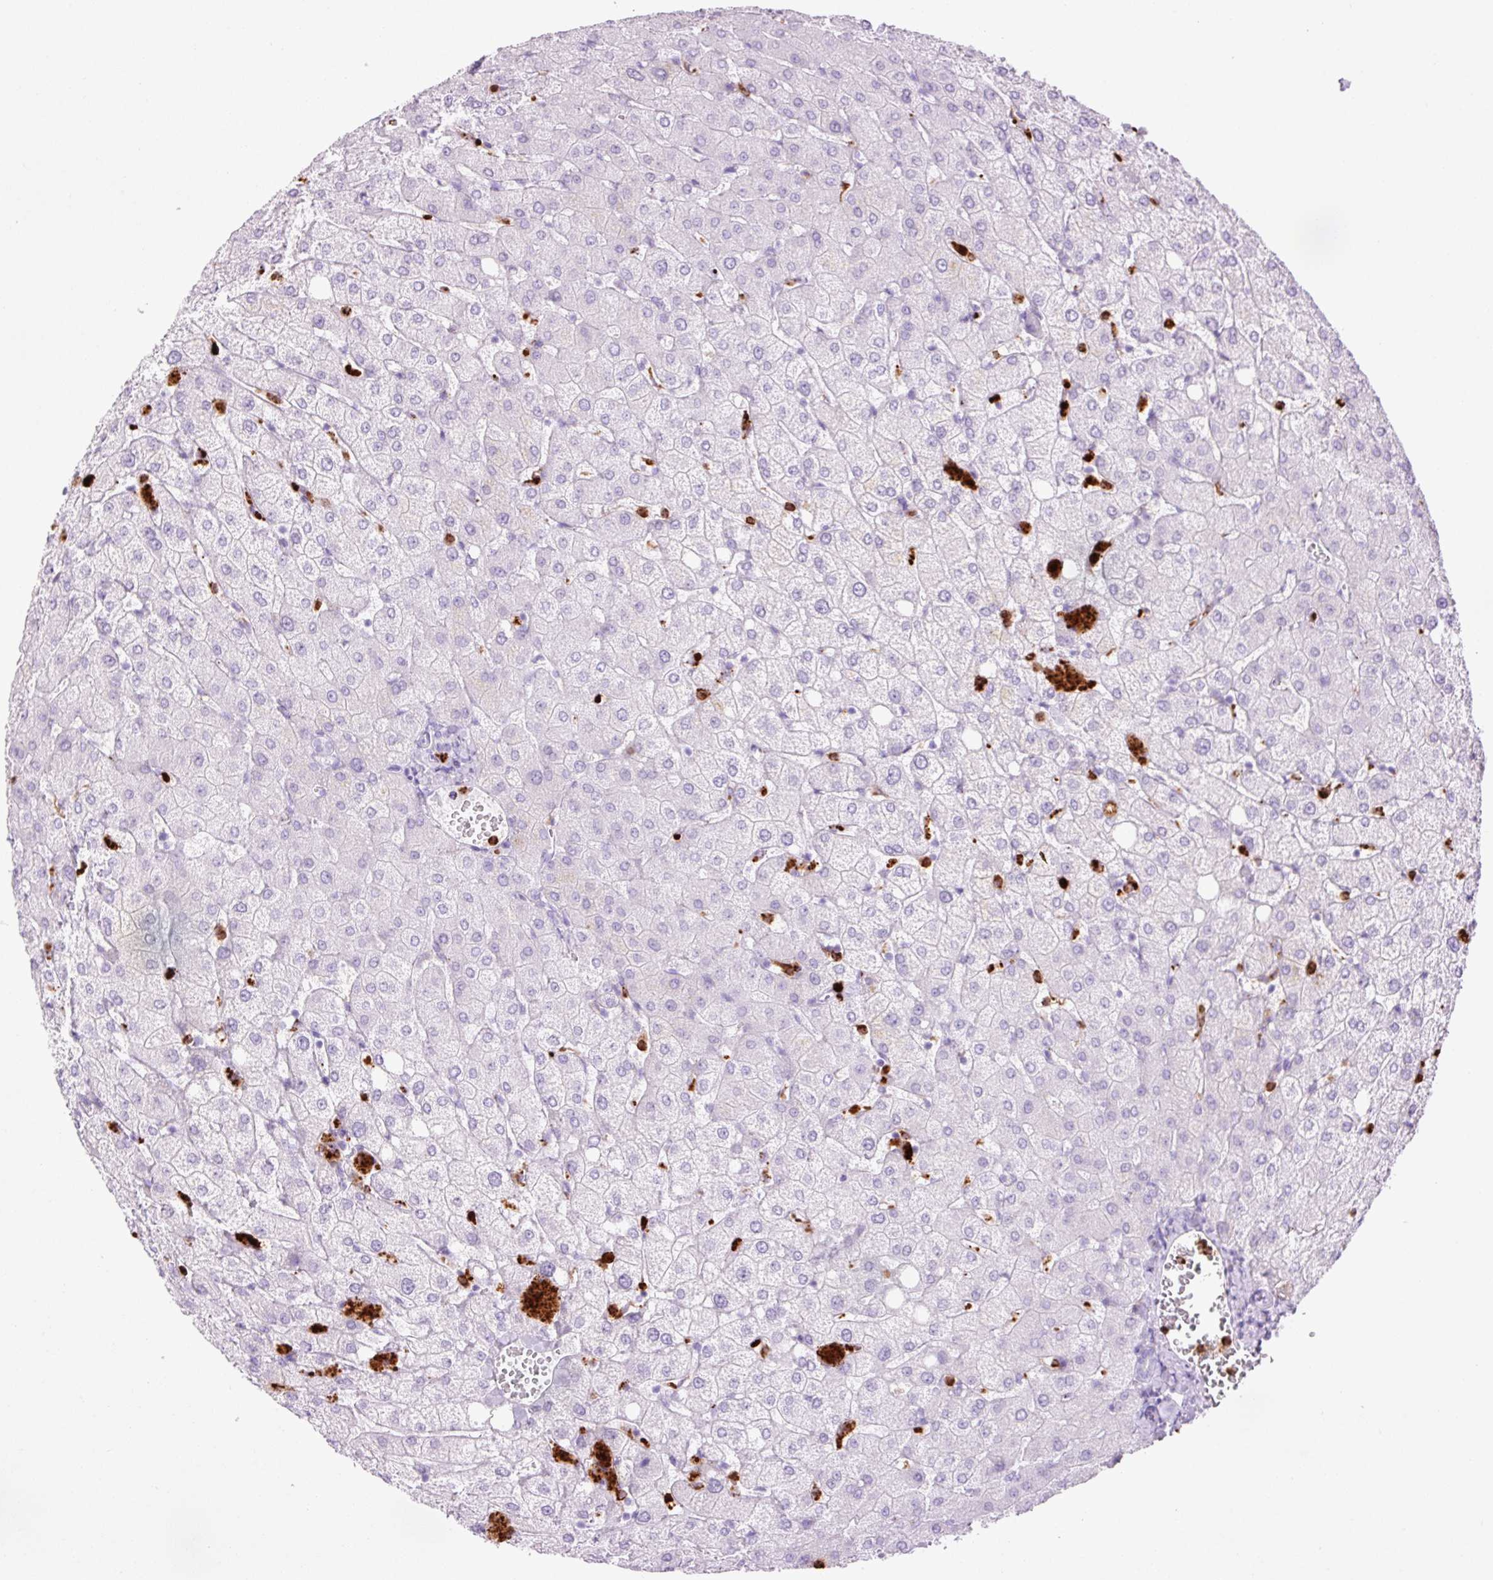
{"staining": {"intensity": "negative", "quantity": "none", "location": "none"}, "tissue": "liver", "cell_type": "Cholangiocytes", "image_type": "normal", "snomed": [{"axis": "morphology", "description": "Normal tissue, NOS"}, {"axis": "topography", "description": "Liver"}], "caption": "Immunohistochemistry photomicrograph of normal liver: human liver stained with DAB displays no significant protein expression in cholangiocytes. Nuclei are stained in blue.", "gene": "LYZ", "patient": {"sex": "female", "age": 54}}